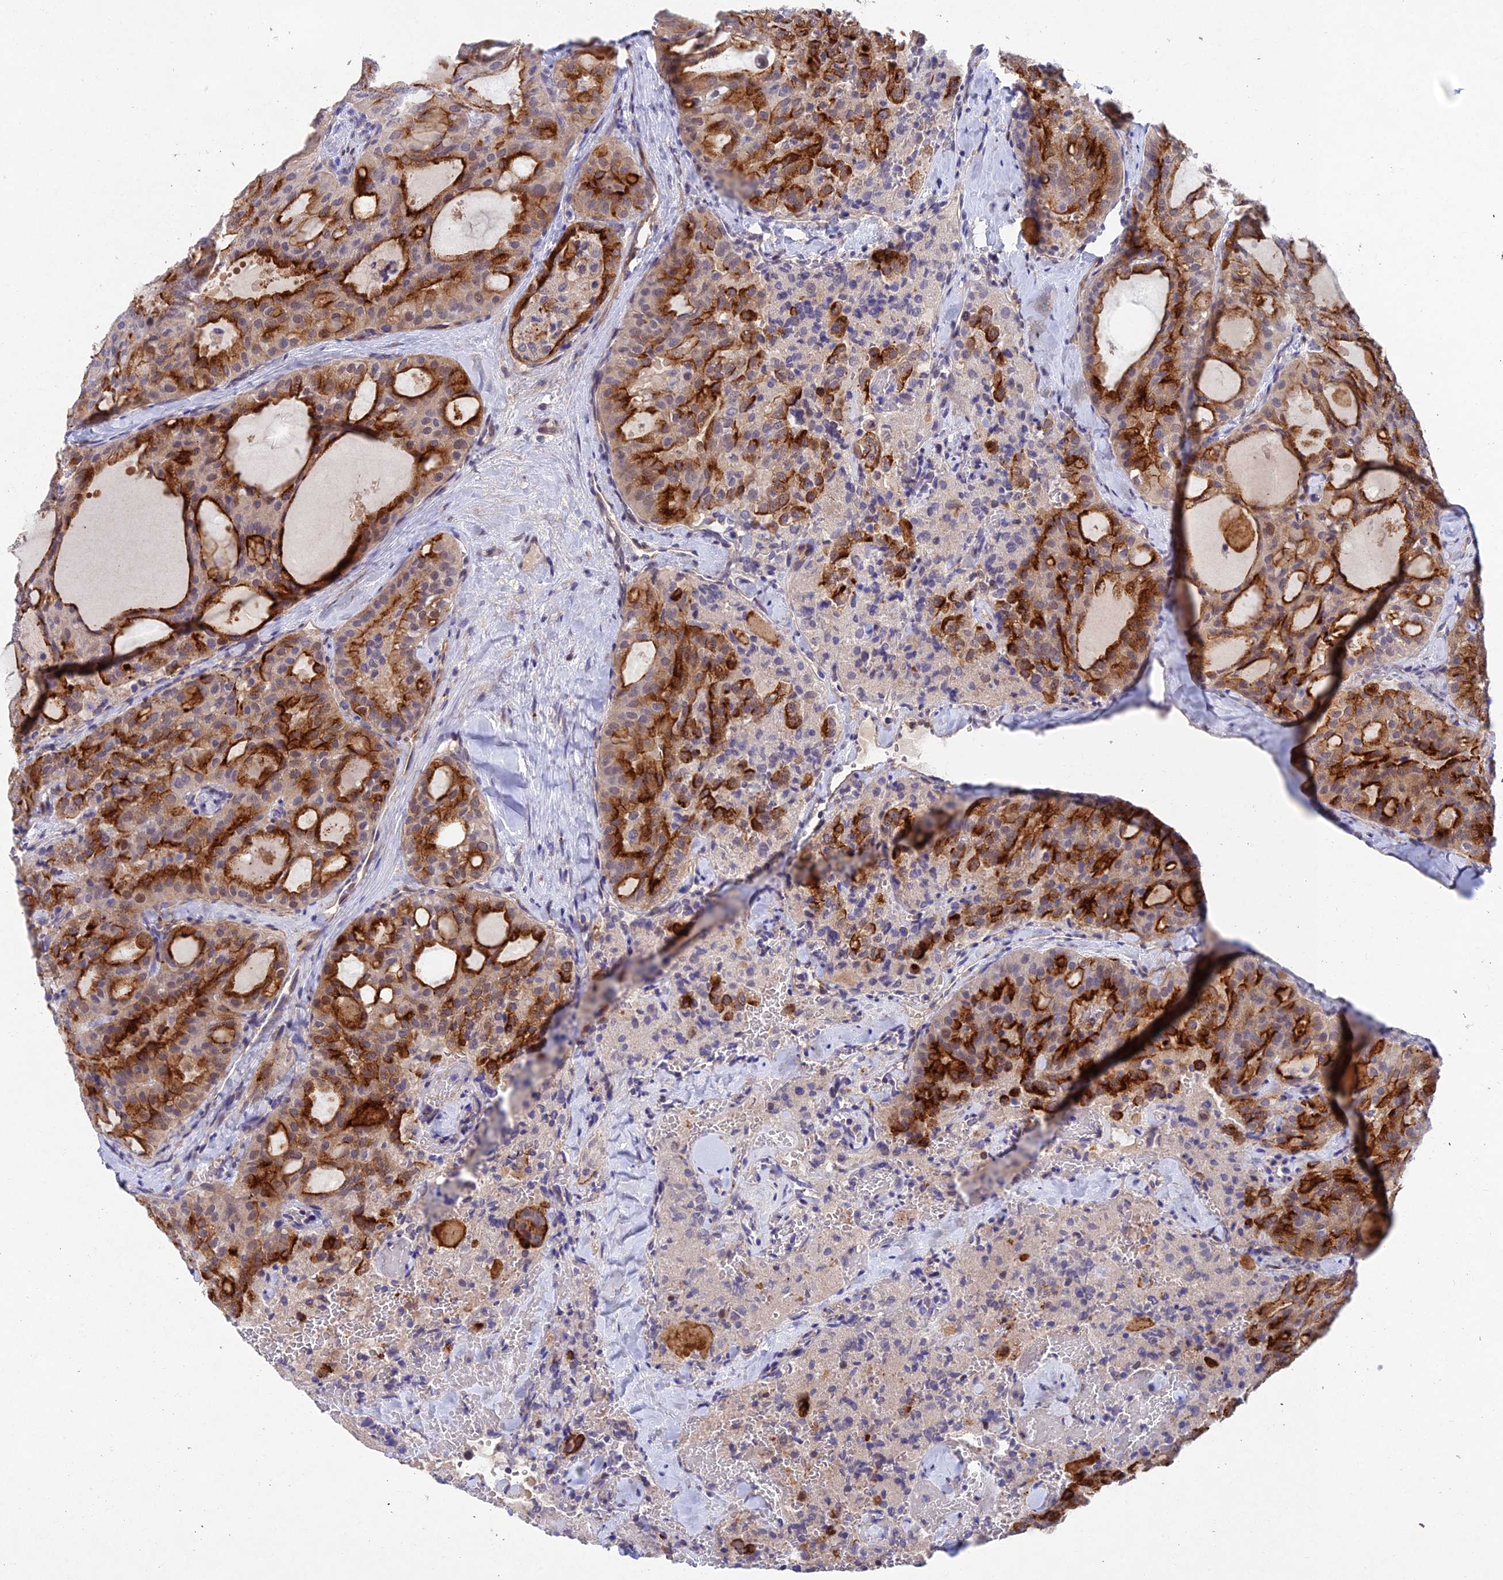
{"staining": {"intensity": "strong", "quantity": "25%-75%", "location": "cytoplasmic/membranous"}, "tissue": "thyroid cancer", "cell_type": "Tumor cells", "image_type": "cancer", "snomed": [{"axis": "morphology", "description": "Follicular adenoma carcinoma, NOS"}, {"axis": "topography", "description": "Thyroid gland"}], "caption": "Thyroid follicular adenoma carcinoma tissue exhibits strong cytoplasmic/membranous expression in approximately 25%-75% of tumor cells, visualized by immunohistochemistry.", "gene": "NSMCE1", "patient": {"sex": "male", "age": 75}}